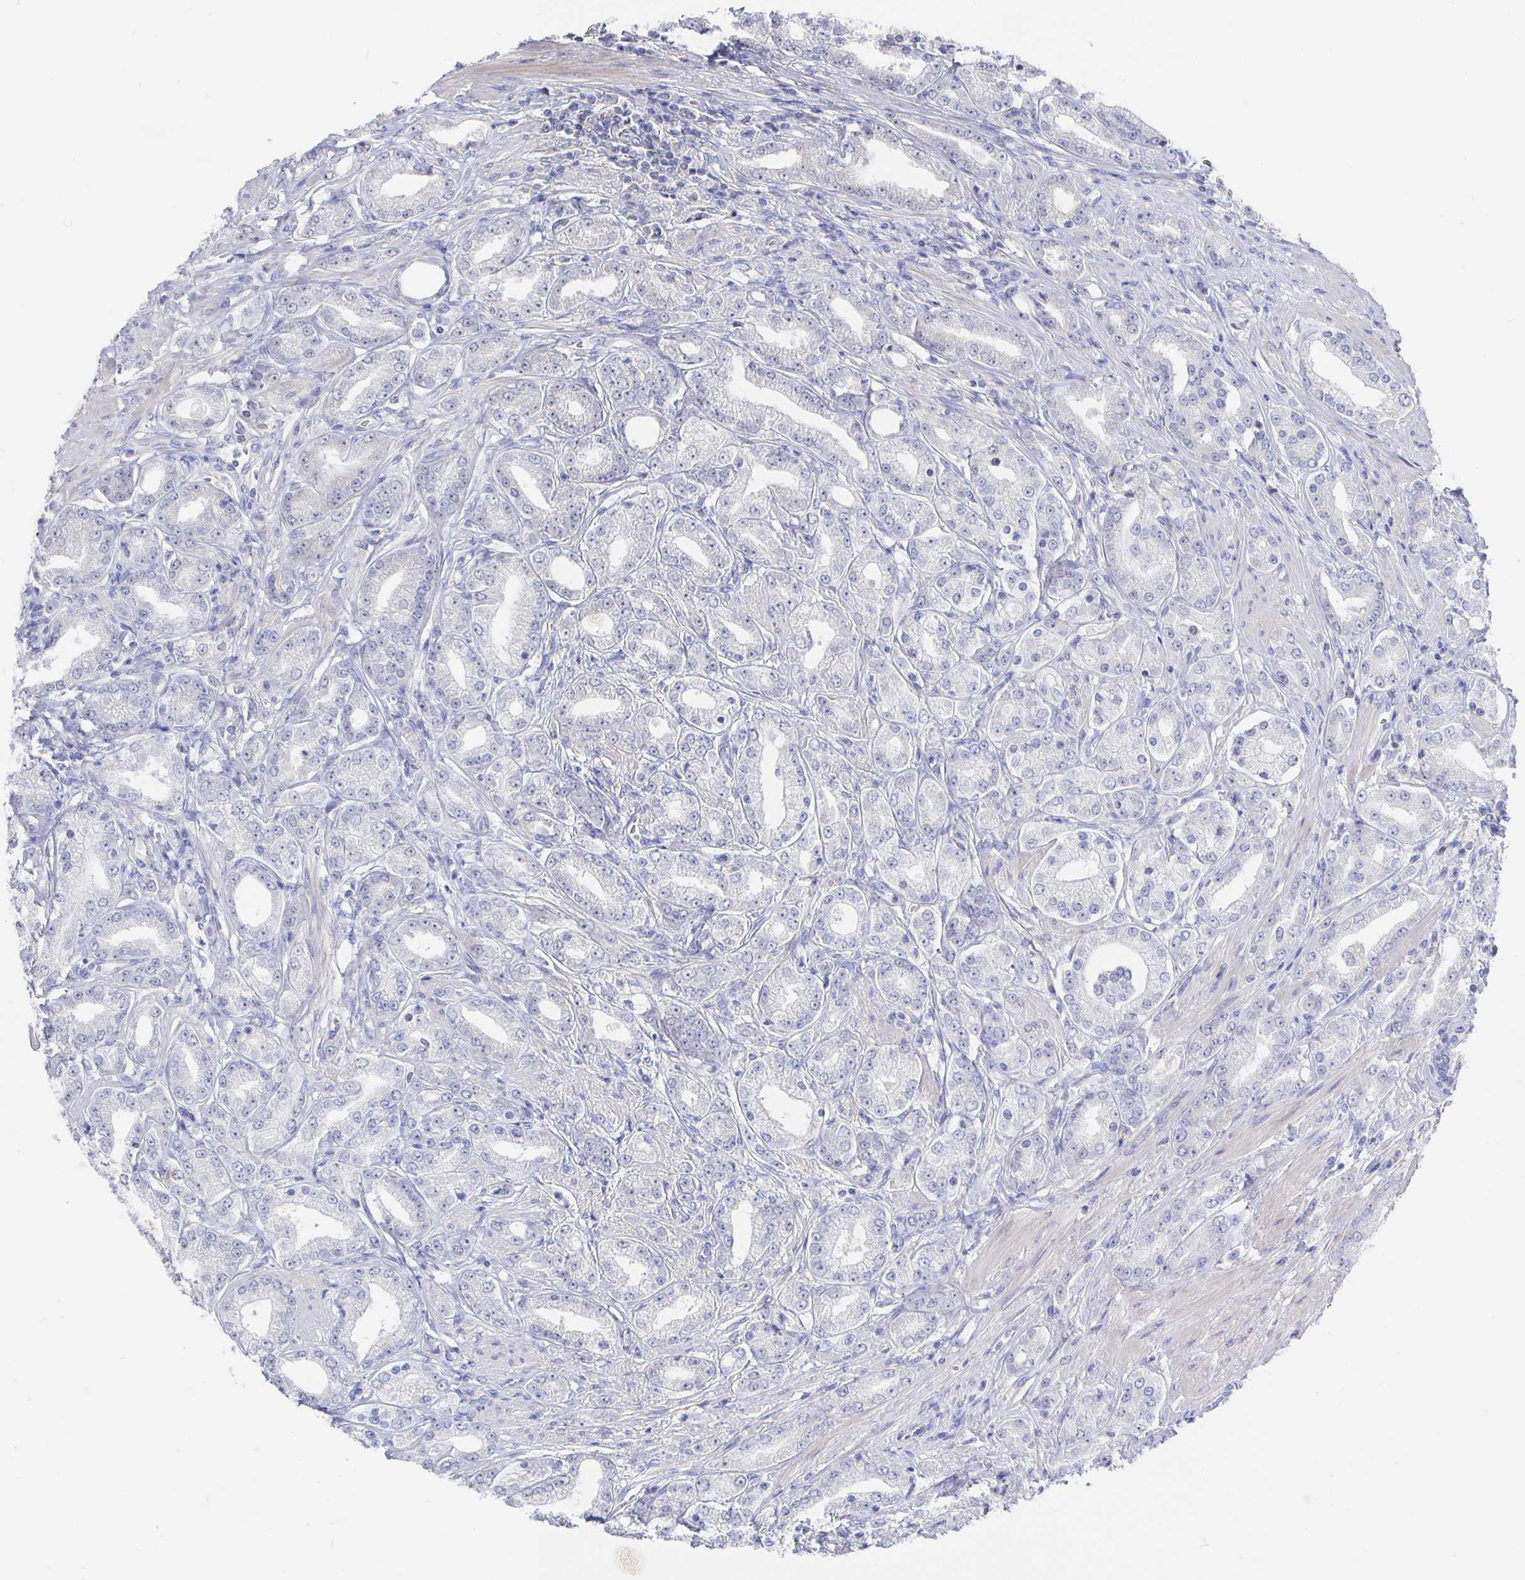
{"staining": {"intensity": "negative", "quantity": "none", "location": "none"}, "tissue": "prostate cancer", "cell_type": "Tumor cells", "image_type": "cancer", "snomed": [{"axis": "morphology", "description": "Adenocarcinoma, High grade"}, {"axis": "topography", "description": "Prostate"}], "caption": "The histopathology image displays no significant expression in tumor cells of prostate high-grade adenocarcinoma.", "gene": "LRRC23", "patient": {"sex": "male", "age": 67}}